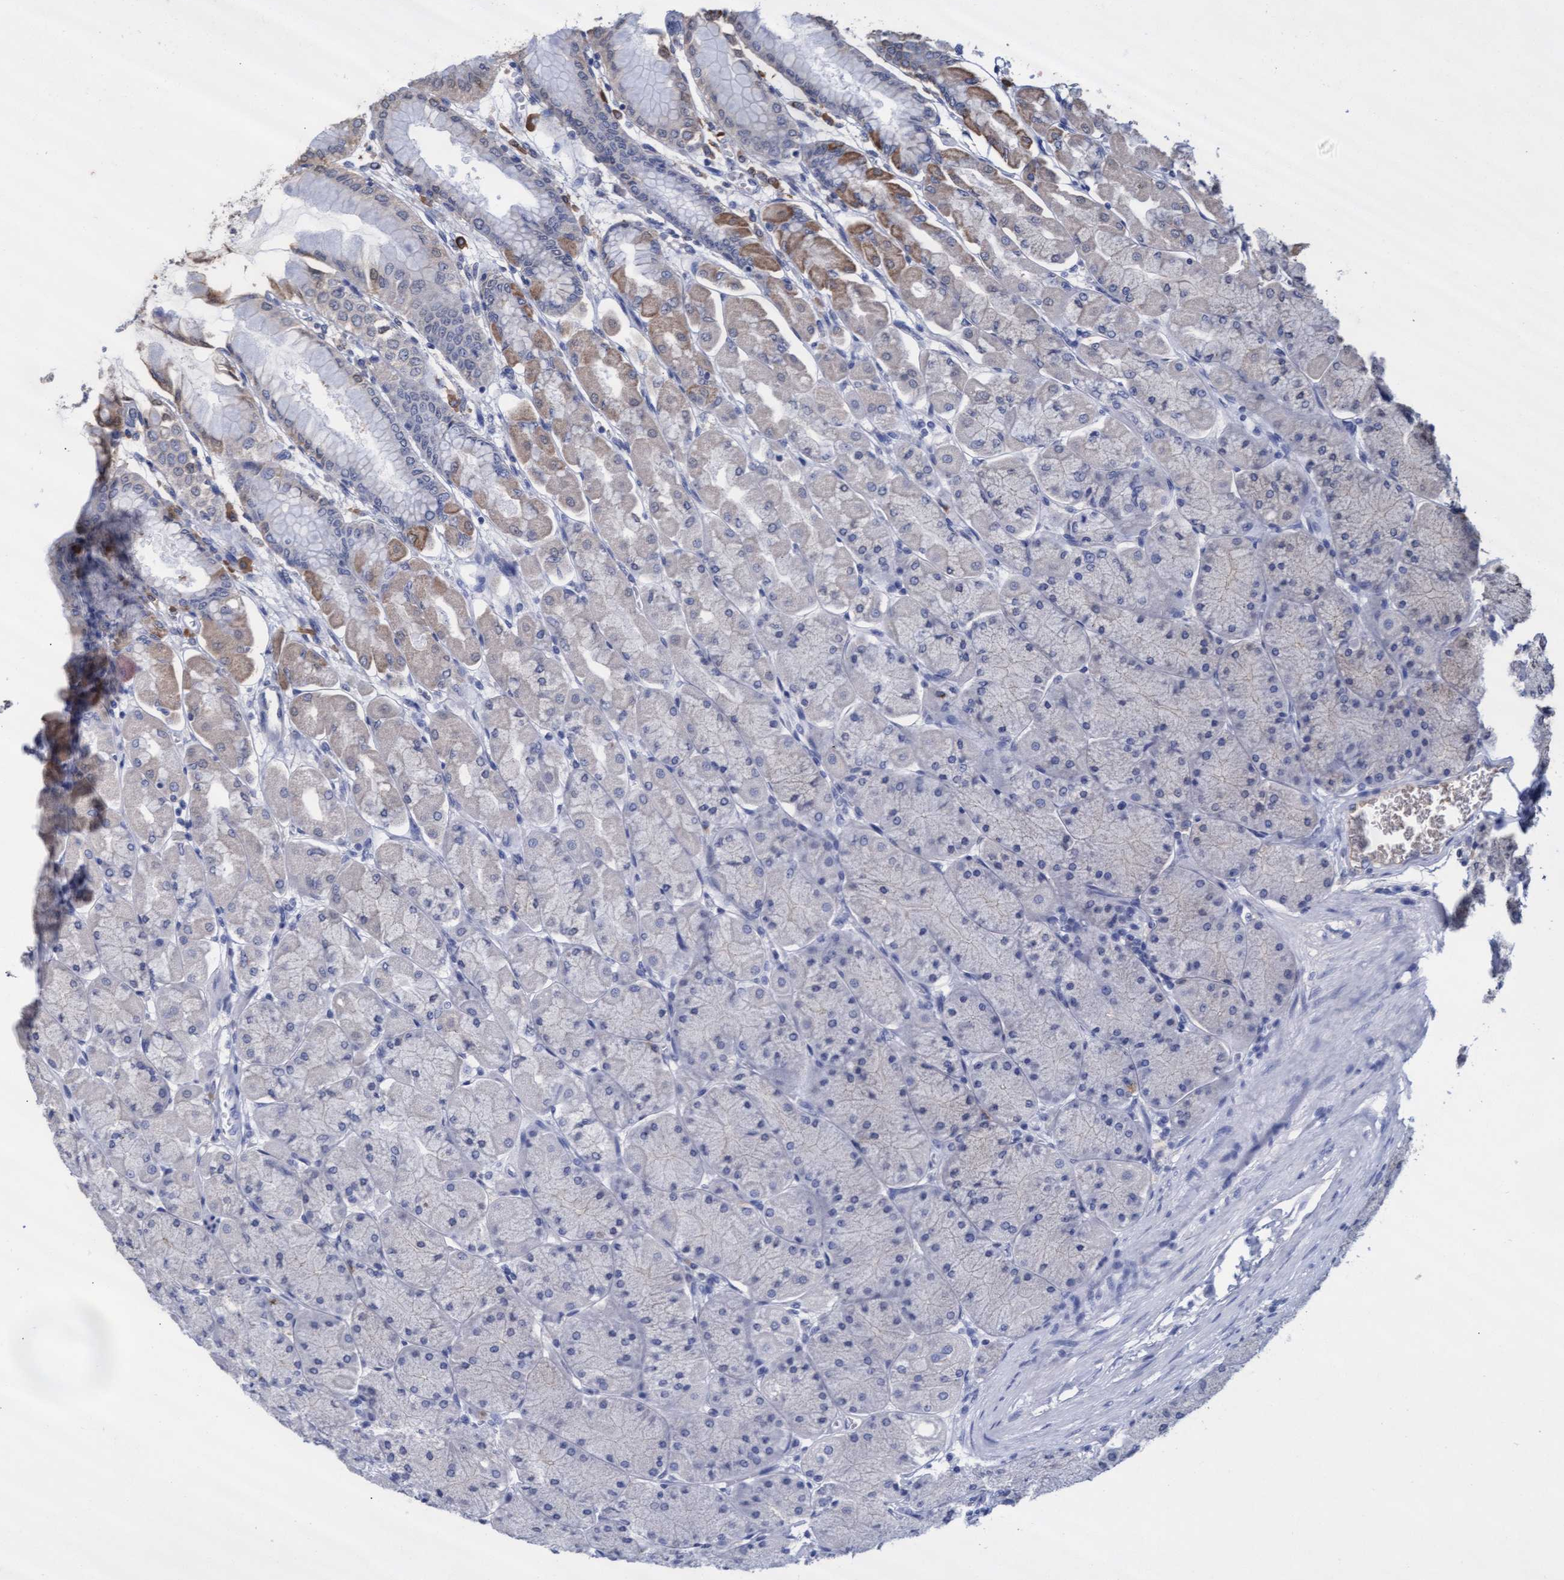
{"staining": {"intensity": "weak", "quantity": "<25%", "location": "cytoplasmic/membranous"}, "tissue": "stomach", "cell_type": "Glandular cells", "image_type": "normal", "snomed": [{"axis": "morphology", "description": "Normal tissue, NOS"}, {"axis": "topography", "description": "Stomach, upper"}], "caption": "Glandular cells show no significant staining in normal stomach.", "gene": "GPR39", "patient": {"sex": "female", "age": 56}}